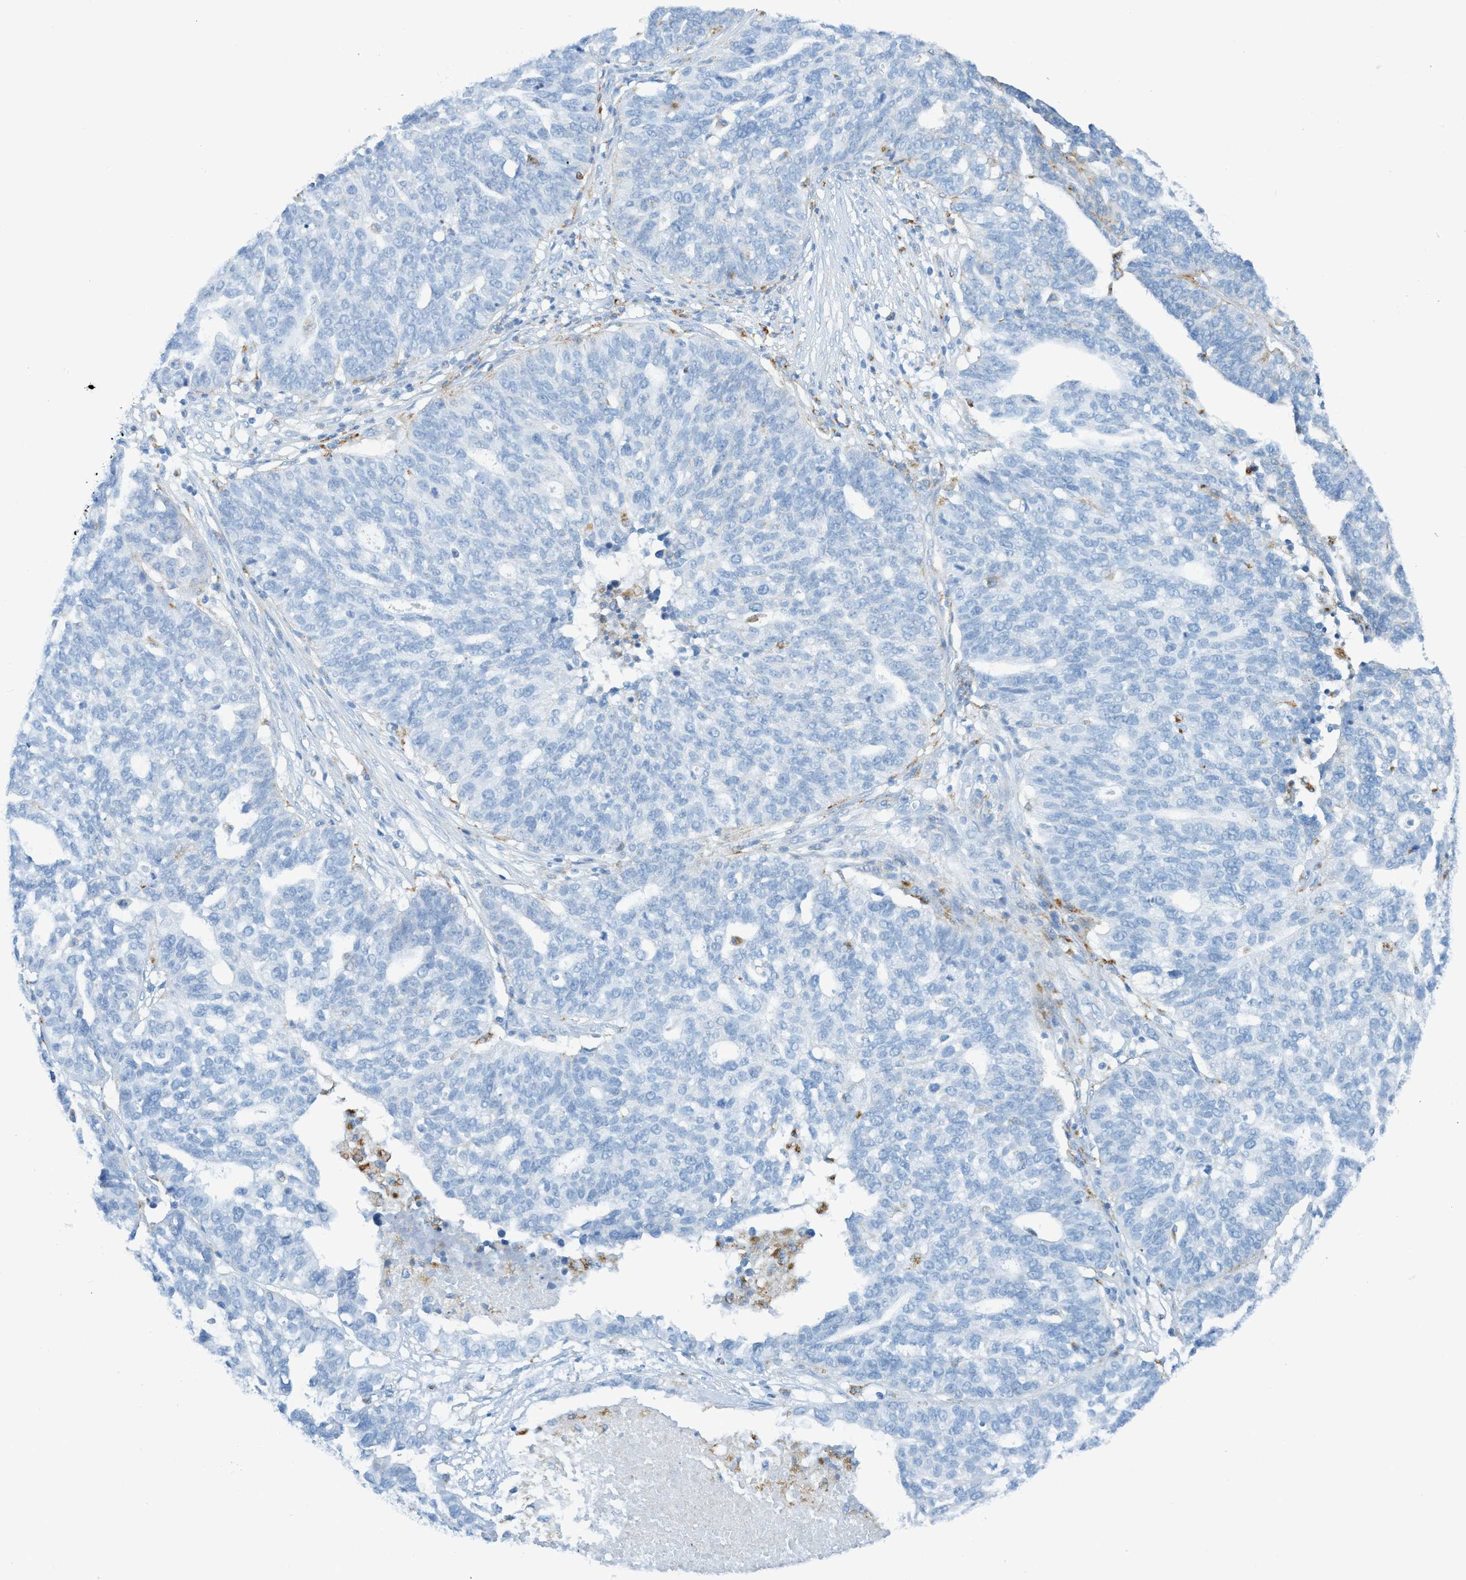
{"staining": {"intensity": "moderate", "quantity": "<25%", "location": "cytoplasmic/membranous"}, "tissue": "ovarian cancer", "cell_type": "Tumor cells", "image_type": "cancer", "snomed": [{"axis": "morphology", "description": "Cystadenocarcinoma, serous, NOS"}, {"axis": "topography", "description": "Ovary"}], "caption": "Tumor cells display low levels of moderate cytoplasmic/membranous staining in about <25% of cells in ovarian cancer (serous cystadenocarcinoma). (brown staining indicates protein expression, while blue staining denotes nuclei).", "gene": "C21orf62", "patient": {"sex": "female", "age": 59}}